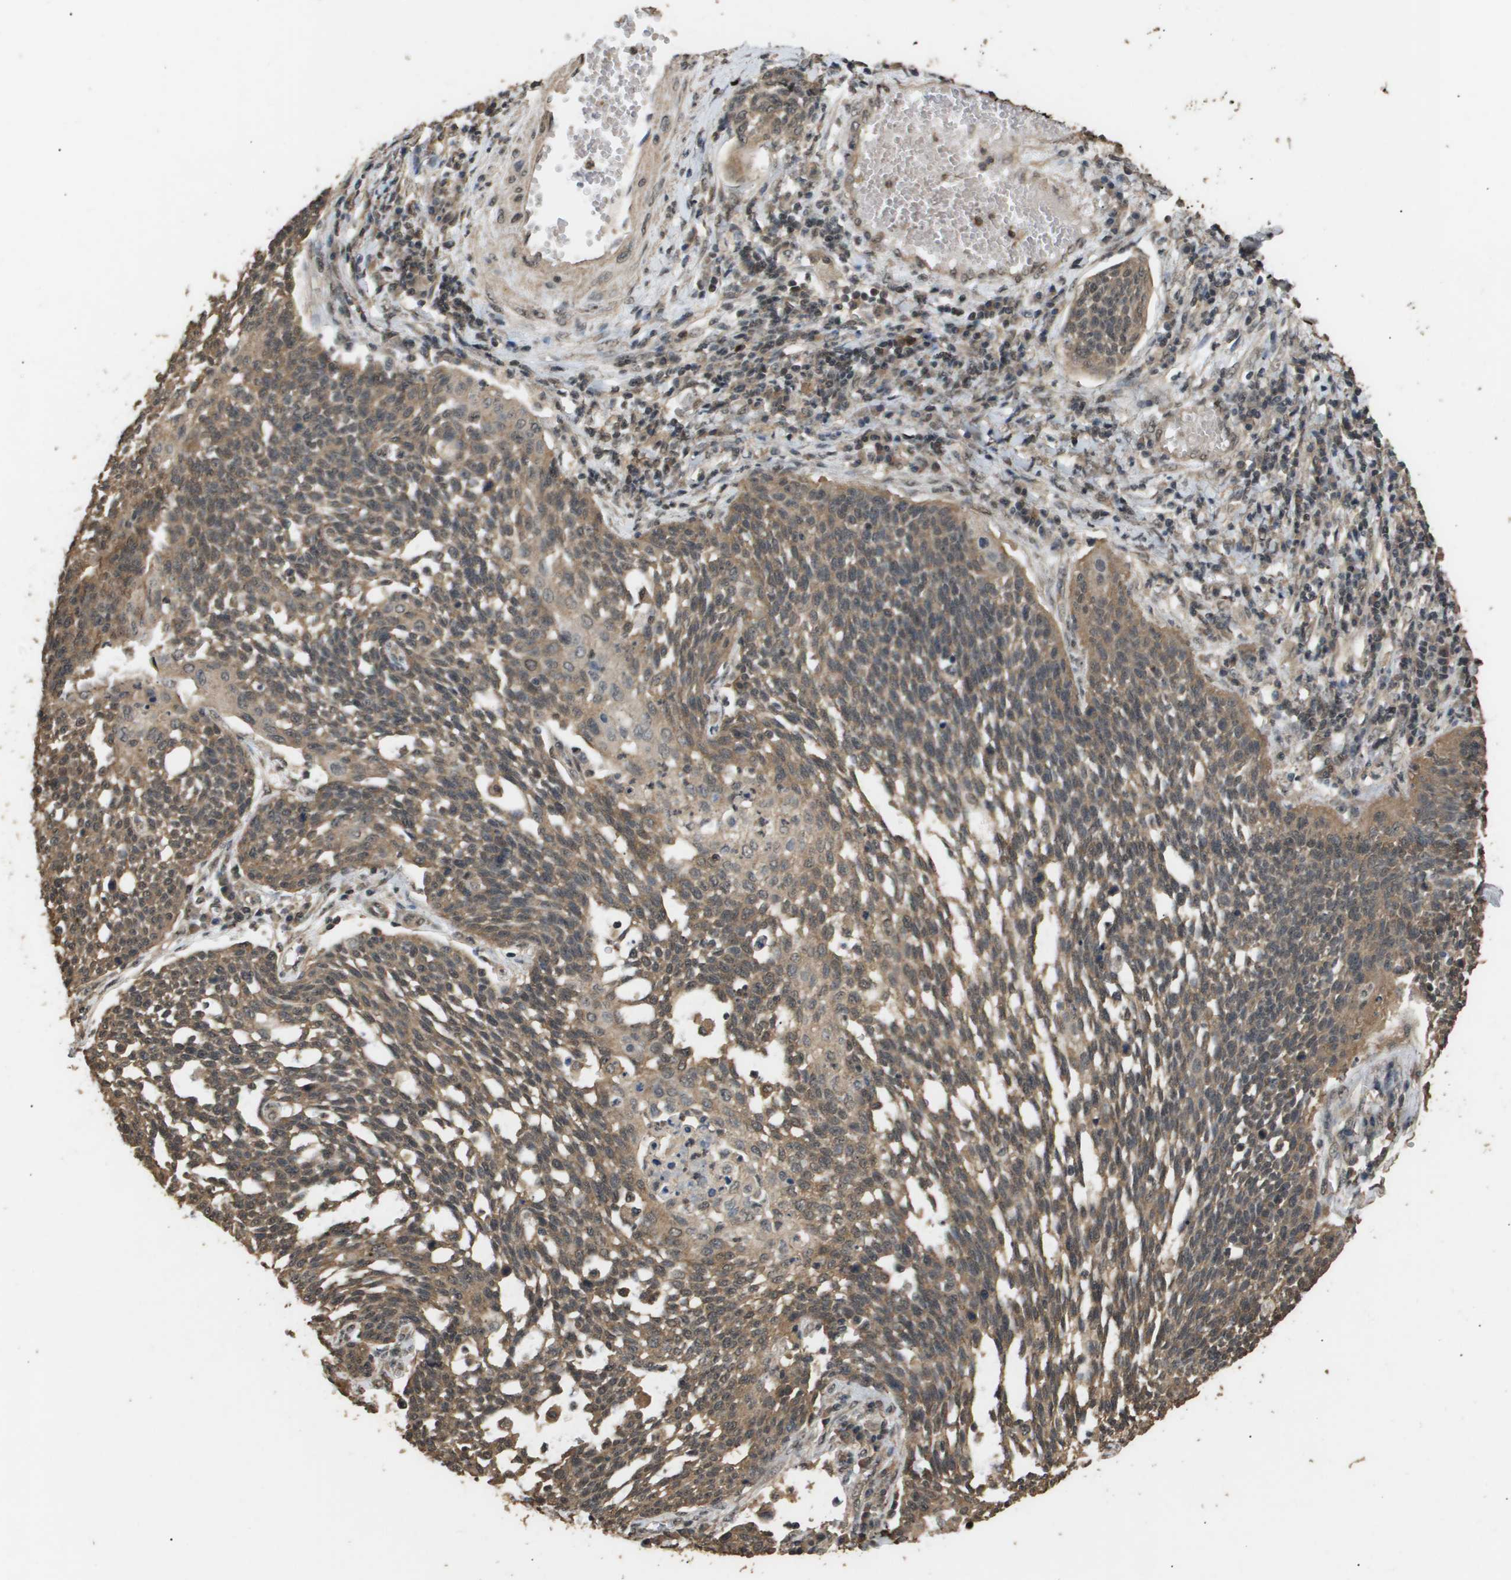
{"staining": {"intensity": "moderate", "quantity": ">75%", "location": "cytoplasmic/membranous,nuclear"}, "tissue": "cervical cancer", "cell_type": "Tumor cells", "image_type": "cancer", "snomed": [{"axis": "morphology", "description": "Squamous cell carcinoma, NOS"}, {"axis": "topography", "description": "Cervix"}], "caption": "An IHC micrograph of tumor tissue is shown. Protein staining in brown highlights moderate cytoplasmic/membranous and nuclear positivity in squamous cell carcinoma (cervical) within tumor cells. The staining is performed using DAB brown chromogen to label protein expression. The nuclei are counter-stained blue using hematoxylin.", "gene": "ING1", "patient": {"sex": "female", "age": 34}}